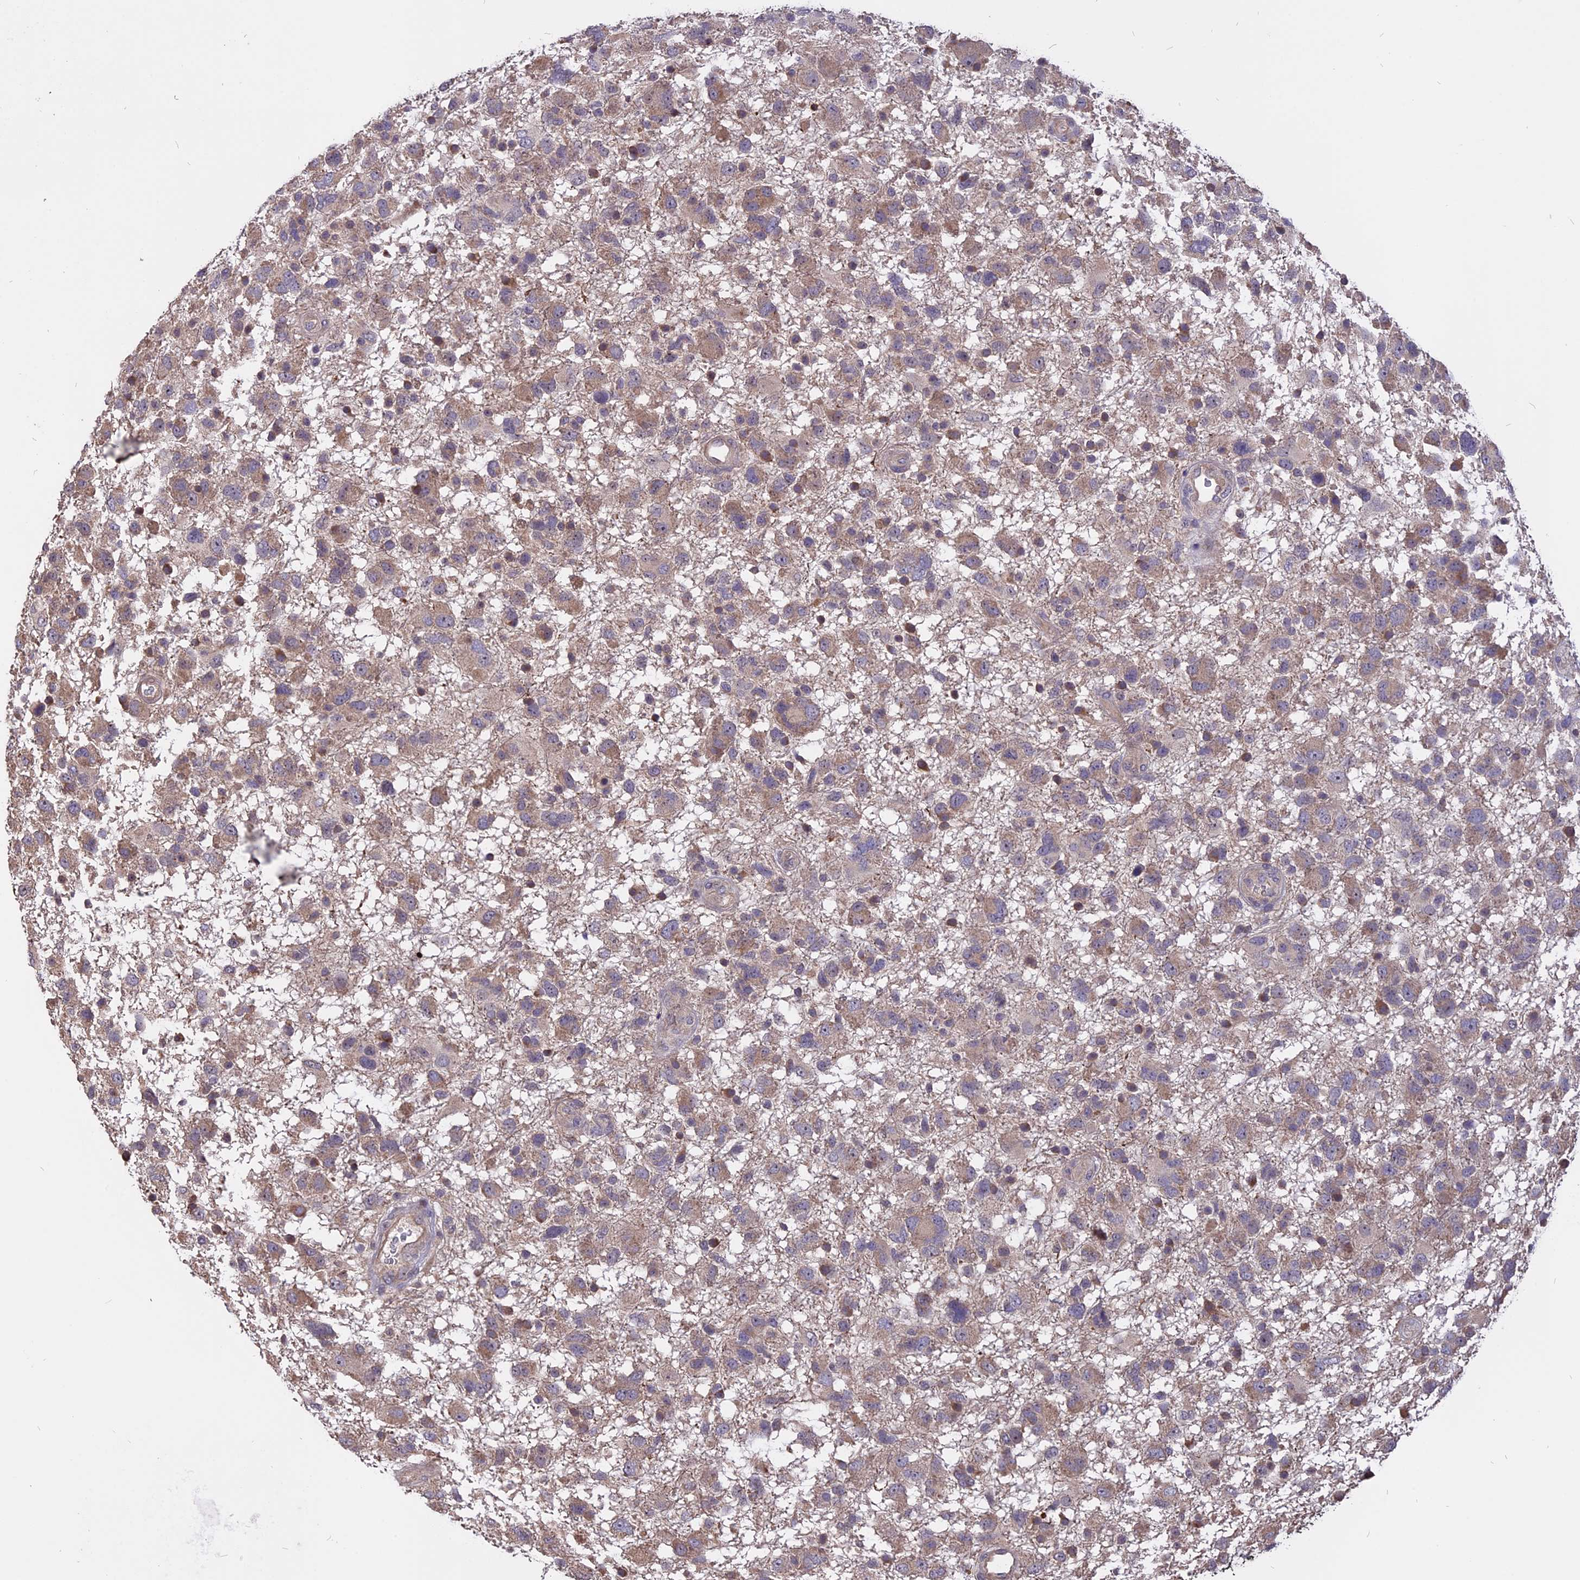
{"staining": {"intensity": "weak", "quantity": ">75%", "location": "cytoplasmic/membranous"}, "tissue": "glioma", "cell_type": "Tumor cells", "image_type": "cancer", "snomed": [{"axis": "morphology", "description": "Glioma, malignant, High grade"}, {"axis": "topography", "description": "Brain"}], "caption": "This micrograph reveals IHC staining of human high-grade glioma (malignant), with low weak cytoplasmic/membranous expression in about >75% of tumor cells.", "gene": "CARMIL2", "patient": {"sex": "male", "age": 61}}